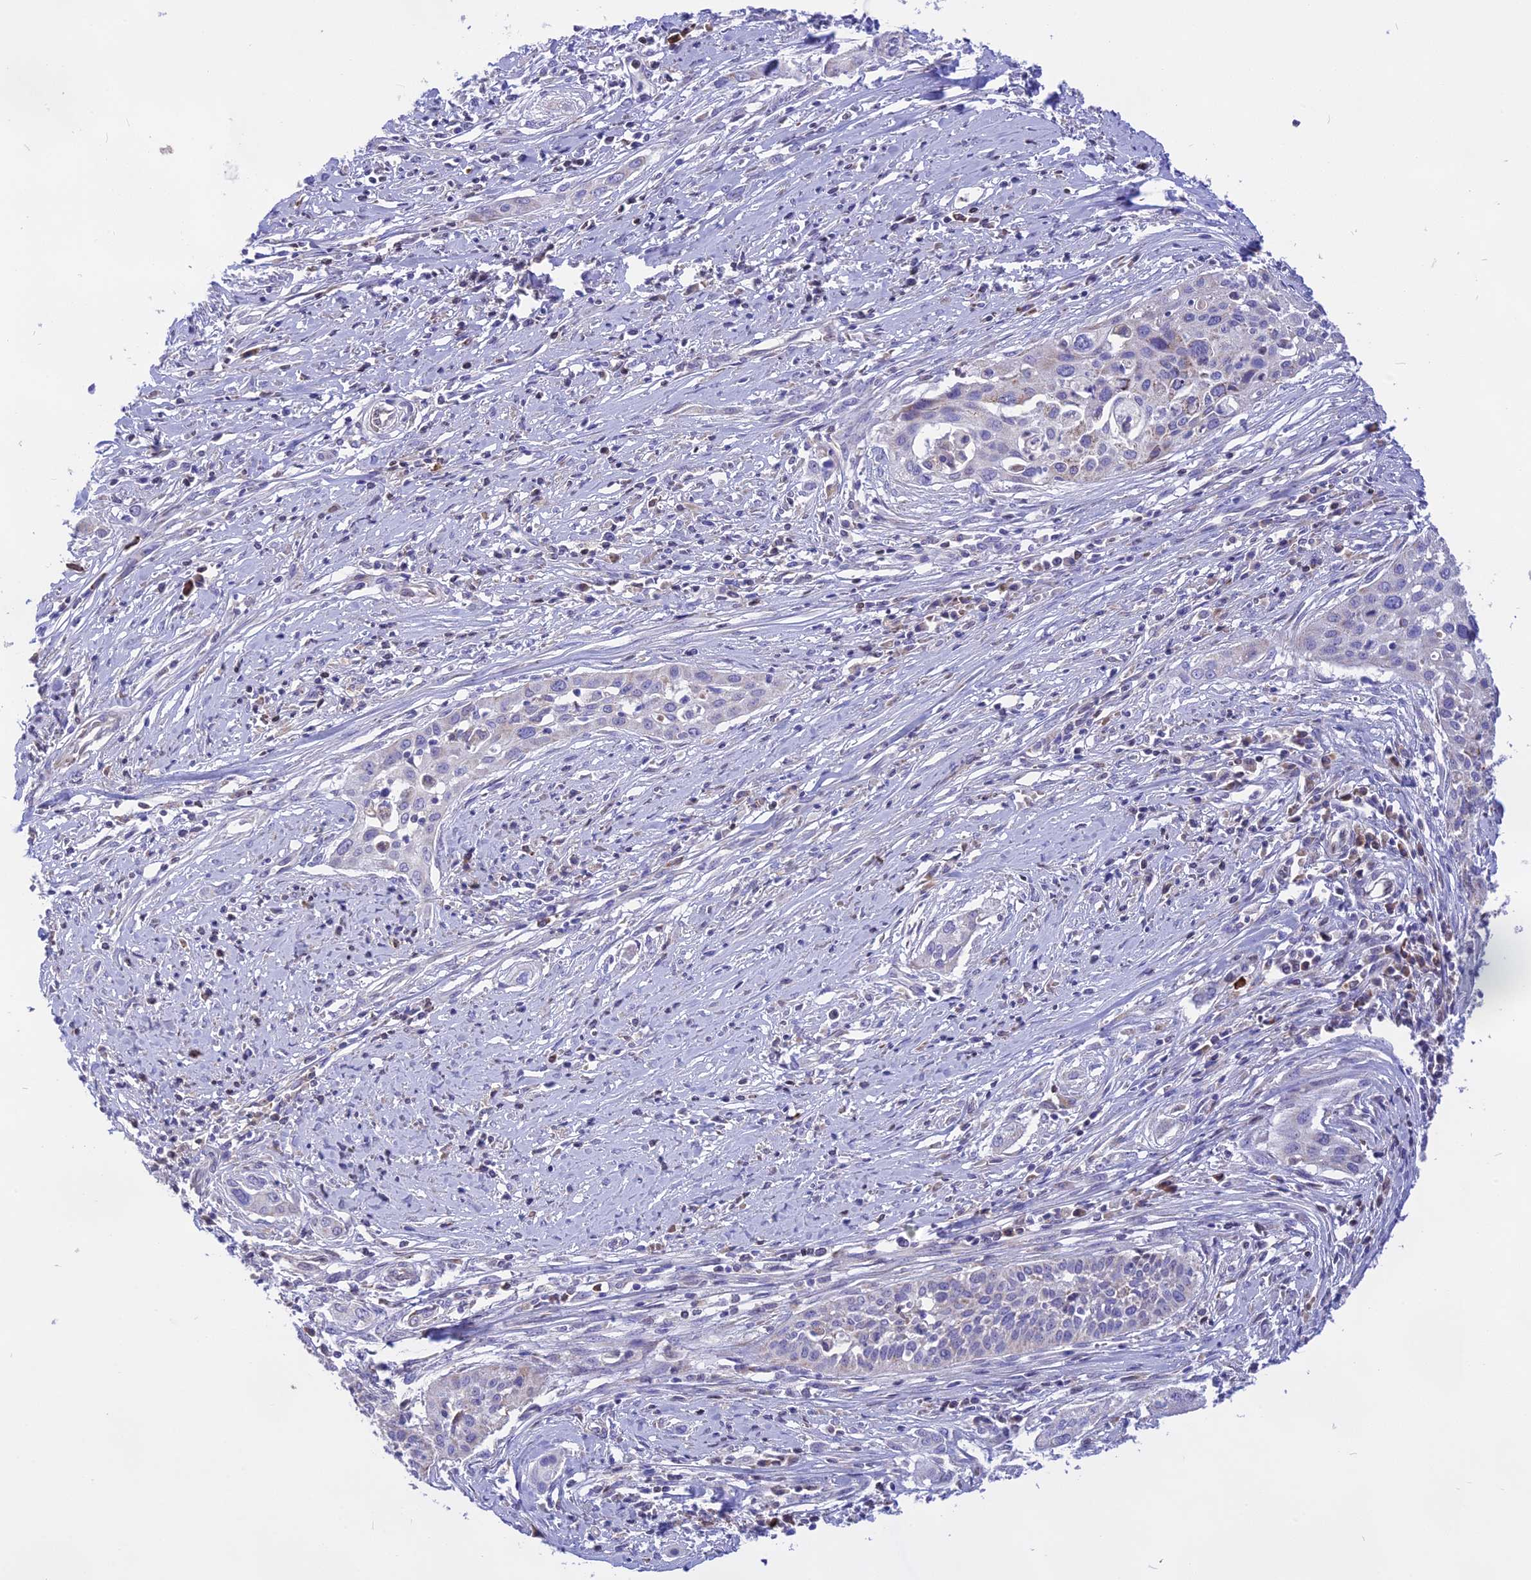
{"staining": {"intensity": "negative", "quantity": "none", "location": "none"}, "tissue": "cervical cancer", "cell_type": "Tumor cells", "image_type": "cancer", "snomed": [{"axis": "morphology", "description": "Squamous cell carcinoma, NOS"}, {"axis": "topography", "description": "Cervix"}], "caption": "This photomicrograph is of cervical squamous cell carcinoma stained with immunohistochemistry (IHC) to label a protein in brown with the nuclei are counter-stained blue. There is no staining in tumor cells.", "gene": "DOC2B", "patient": {"sex": "female", "age": 34}}